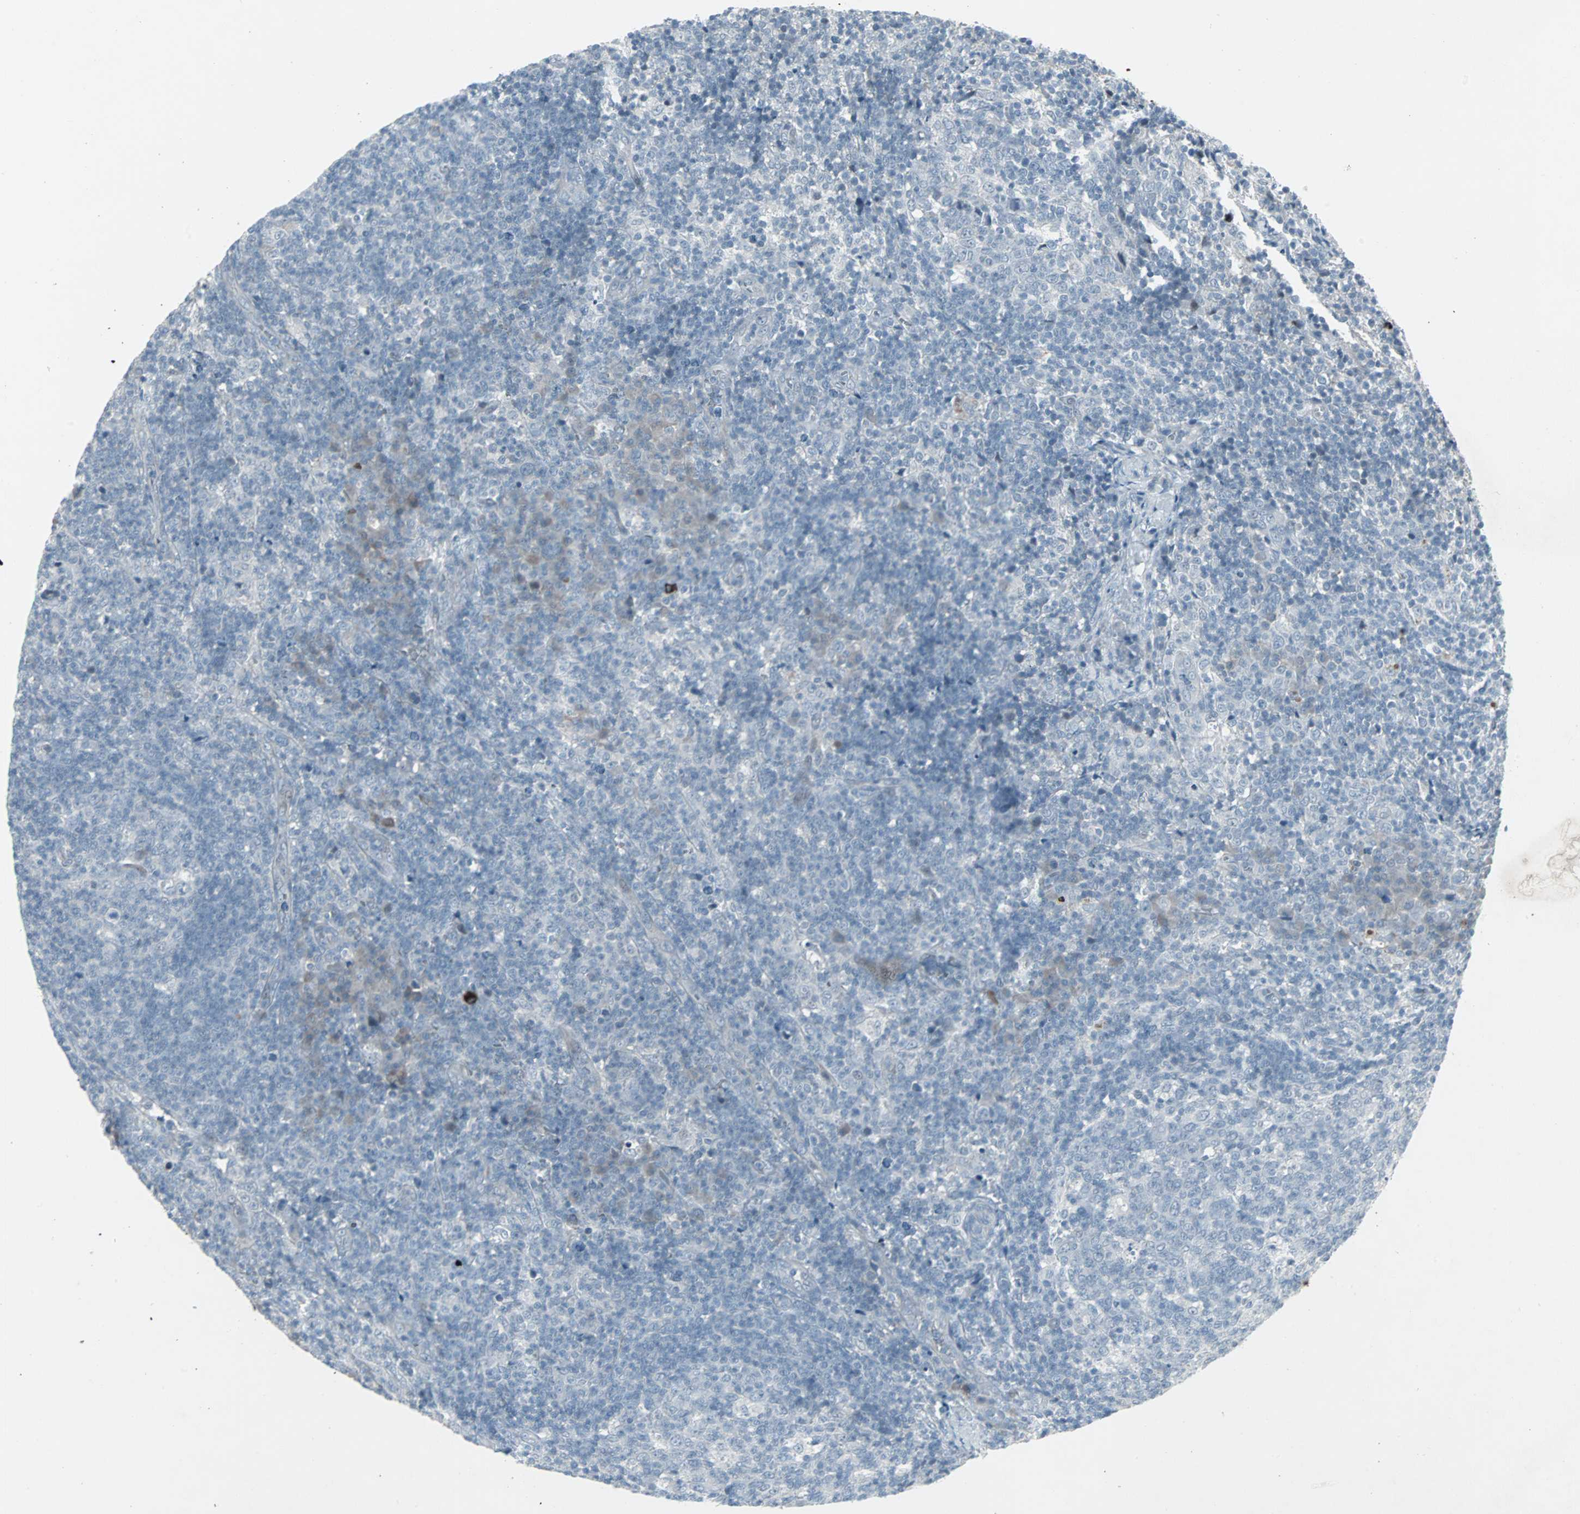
{"staining": {"intensity": "negative", "quantity": "none", "location": "none"}, "tissue": "lymph node", "cell_type": "Germinal center cells", "image_type": "normal", "snomed": [{"axis": "morphology", "description": "Normal tissue, NOS"}, {"axis": "morphology", "description": "Inflammation, NOS"}, {"axis": "topography", "description": "Lymph node"}], "caption": "Germinal center cells show no significant protein staining in unremarkable lymph node. The staining is performed using DAB (3,3'-diaminobenzidine) brown chromogen with nuclei counter-stained in using hematoxylin.", "gene": "LANCL3", "patient": {"sex": "male", "age": 55}}